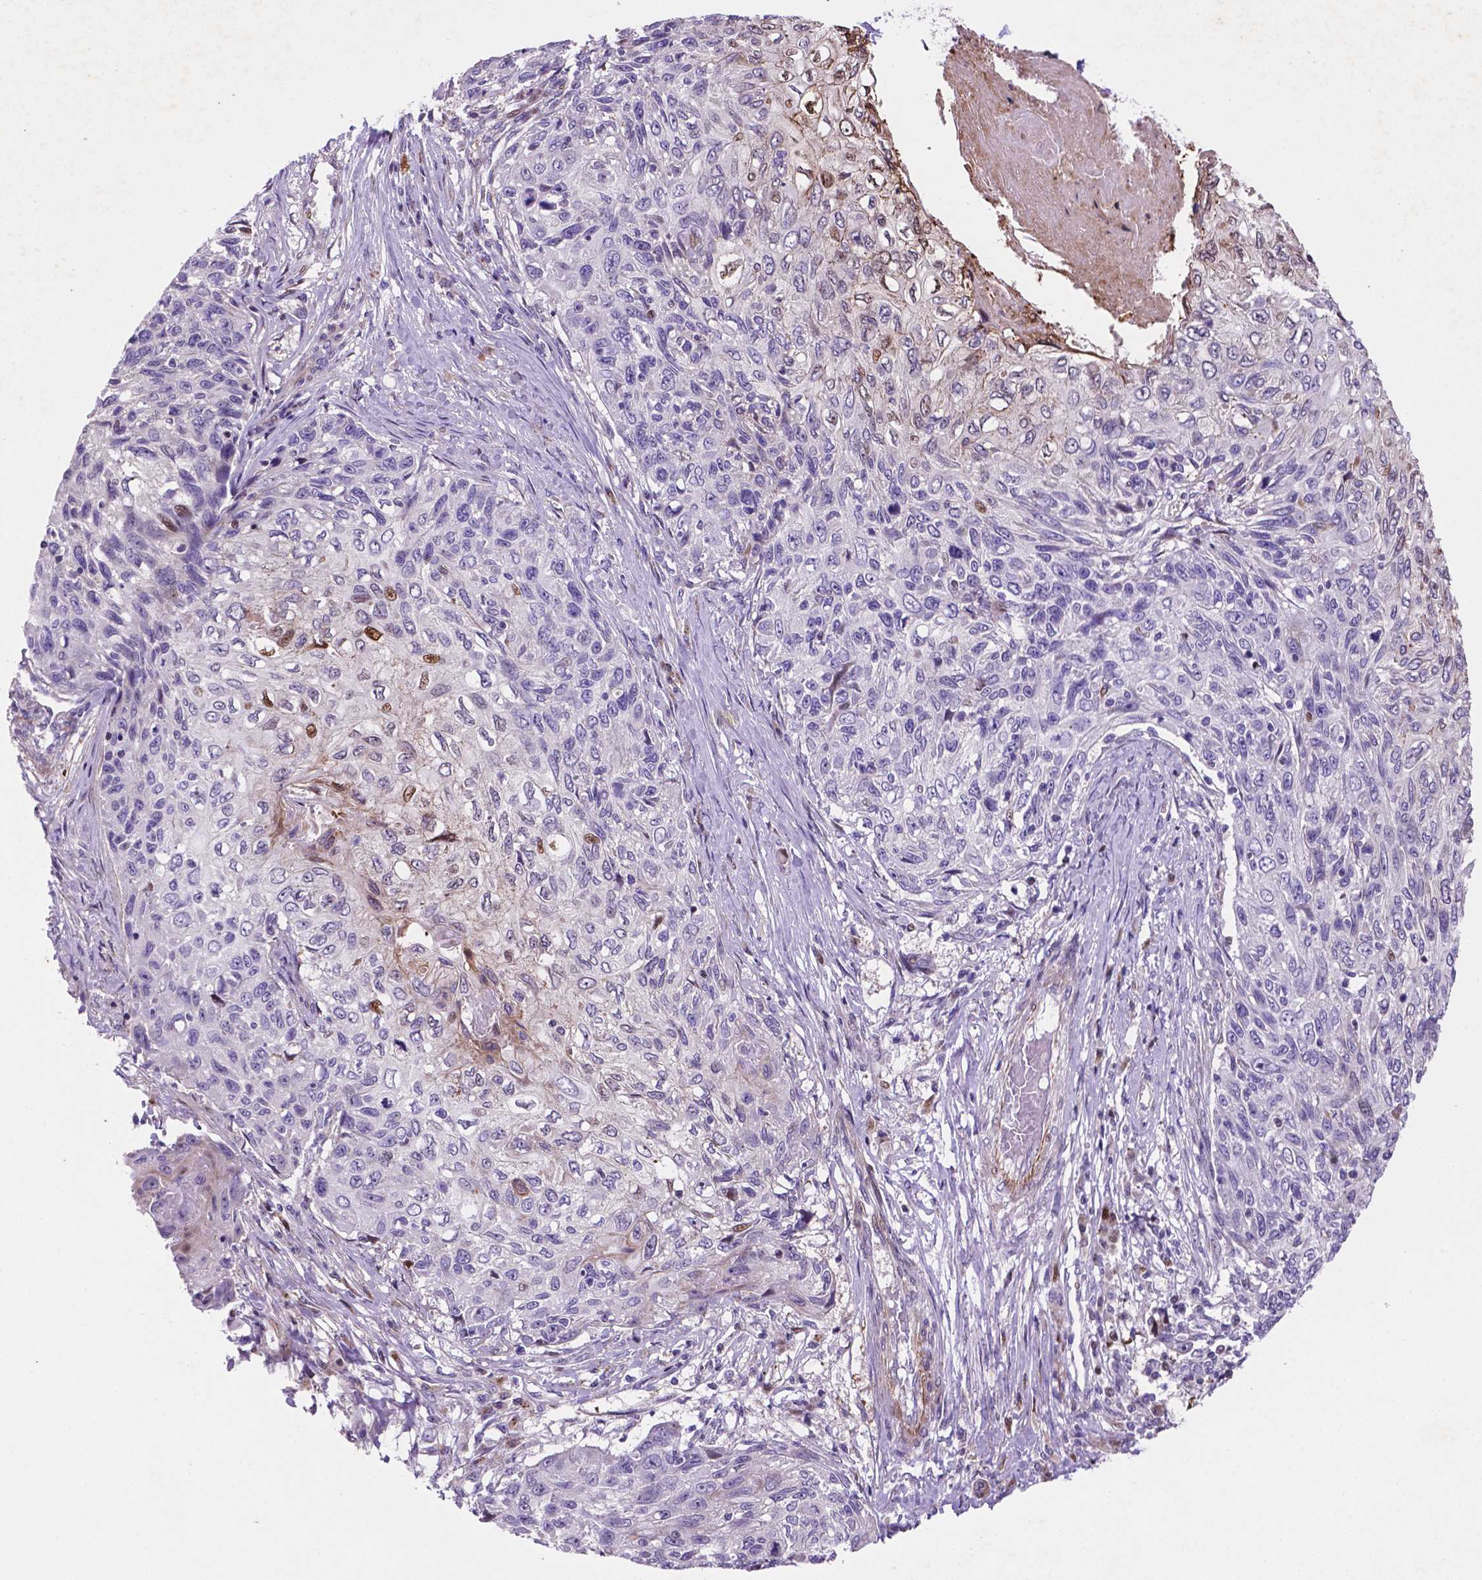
{"staining": {"intensity": "moderate", "quantity": "<25%", "location": "nuclear"}, "tissue": "skin cancer", "cell_type": "Tumor cells", "image_type": "cancer", "snomed": [{"axis": "morphology", "description": "Squamous cell carcinoma, NOS"}, {"axis": "topography", "description": "Skin"}], "caption": "This is a histology image of IHC staining of squamous cell carcinoma (skin), which shows moderate positivity in the nuclear of tumor cells.", "gene": "TM4SF20", "patient": {"sex": "male", "age": 92}}